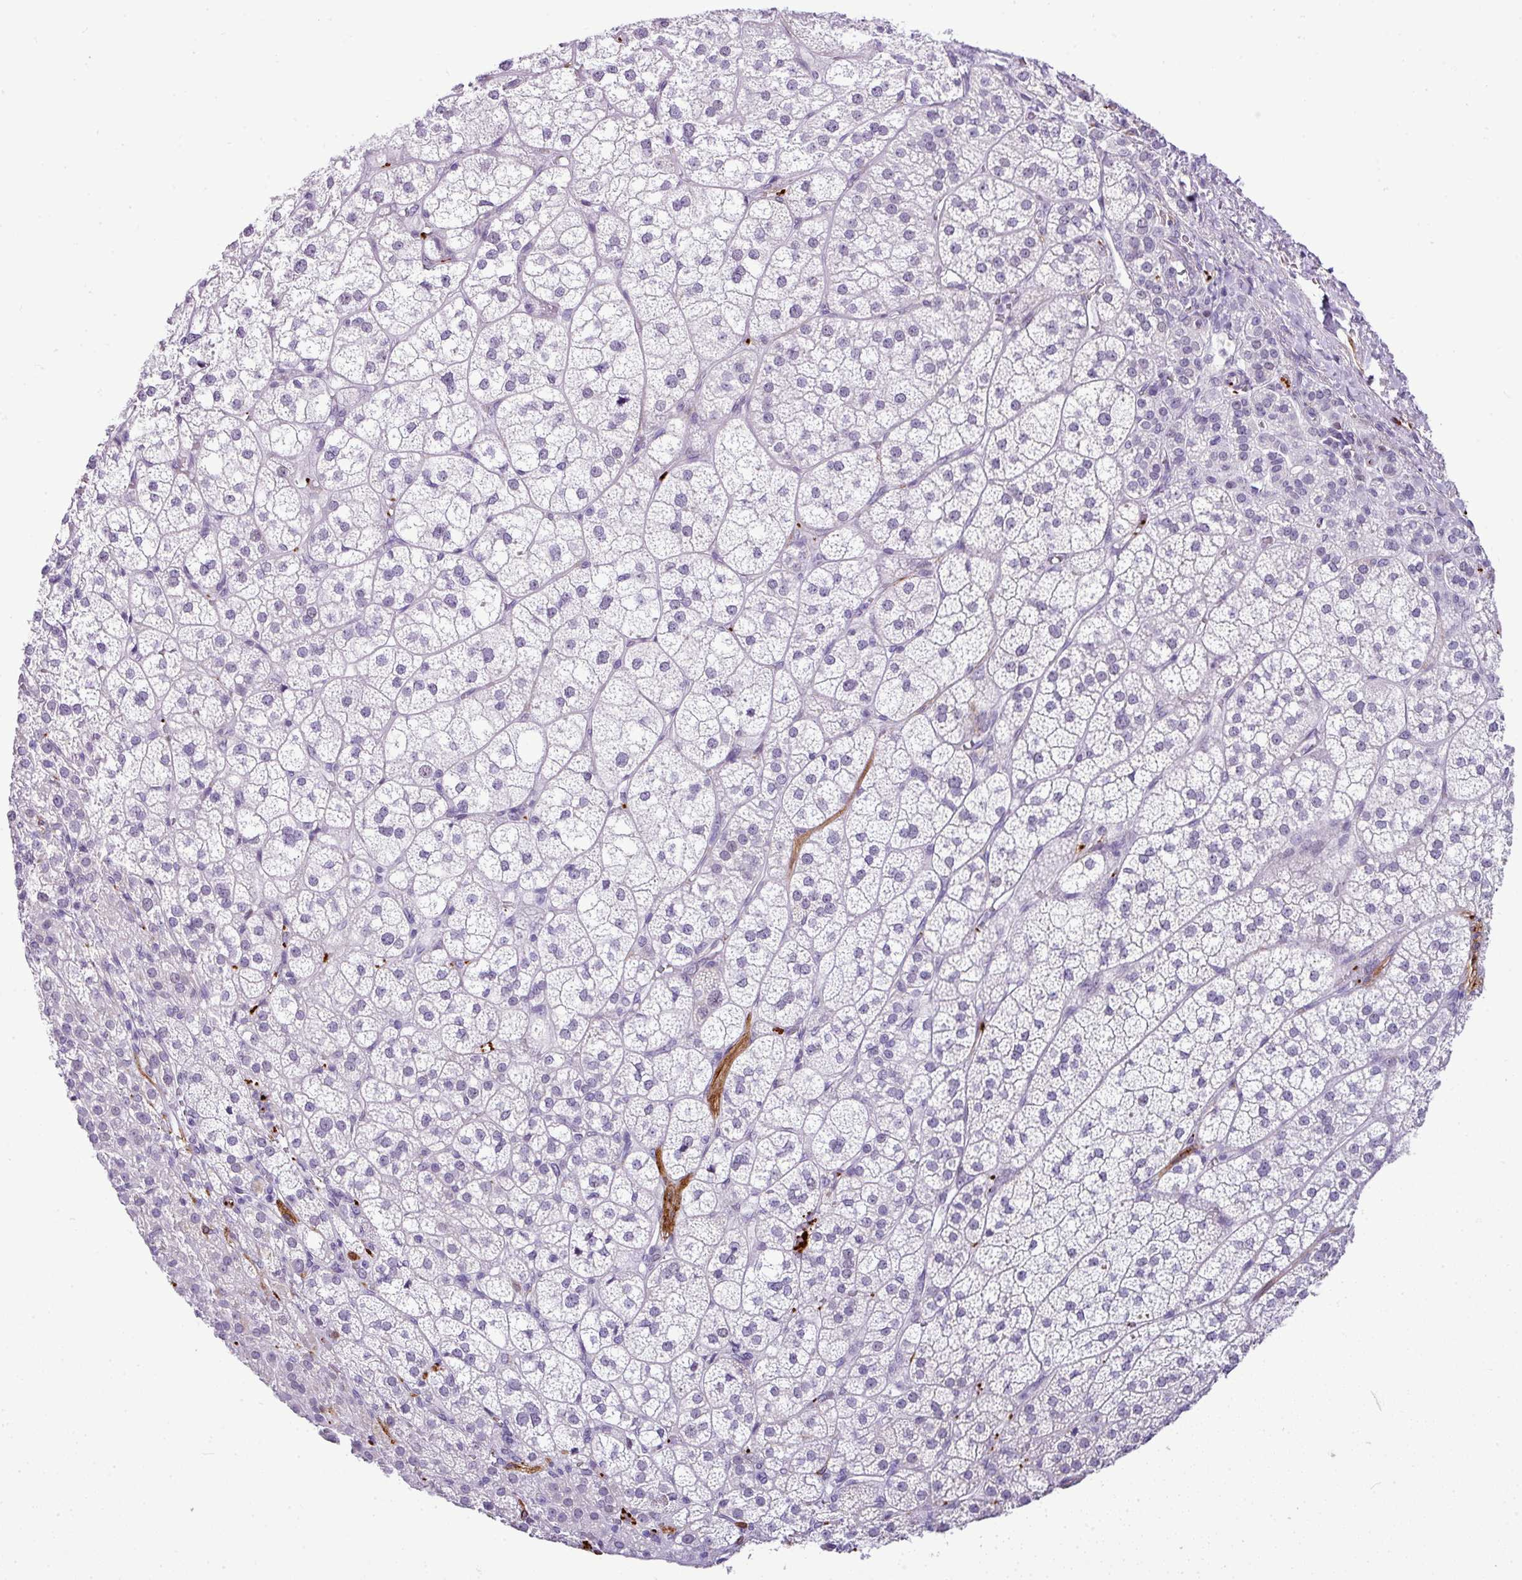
{"staining": {"intensity": "negative", "quantity": "none", "location": "none"}, "tissue": "adrenal gland", "cell_type": "Glandular cells", "image_type": "normal", "snomed": [{"axis": "morphology", "description": "Normal tissue, NOS"}, {"axis": "topography", "description": "Adrenal gland"}], "caption": "Immunohistochemistry of unremarkable adrenal gland exhibits no staining in glandular cells. The staining was performed using DAB to visualize the protein expression in brown, while the nuclei were stained in blue with hematoxylin (Magnification: 20x).", "gene": "CMTM5", "patient": {"sex": "female", "age": 60}}